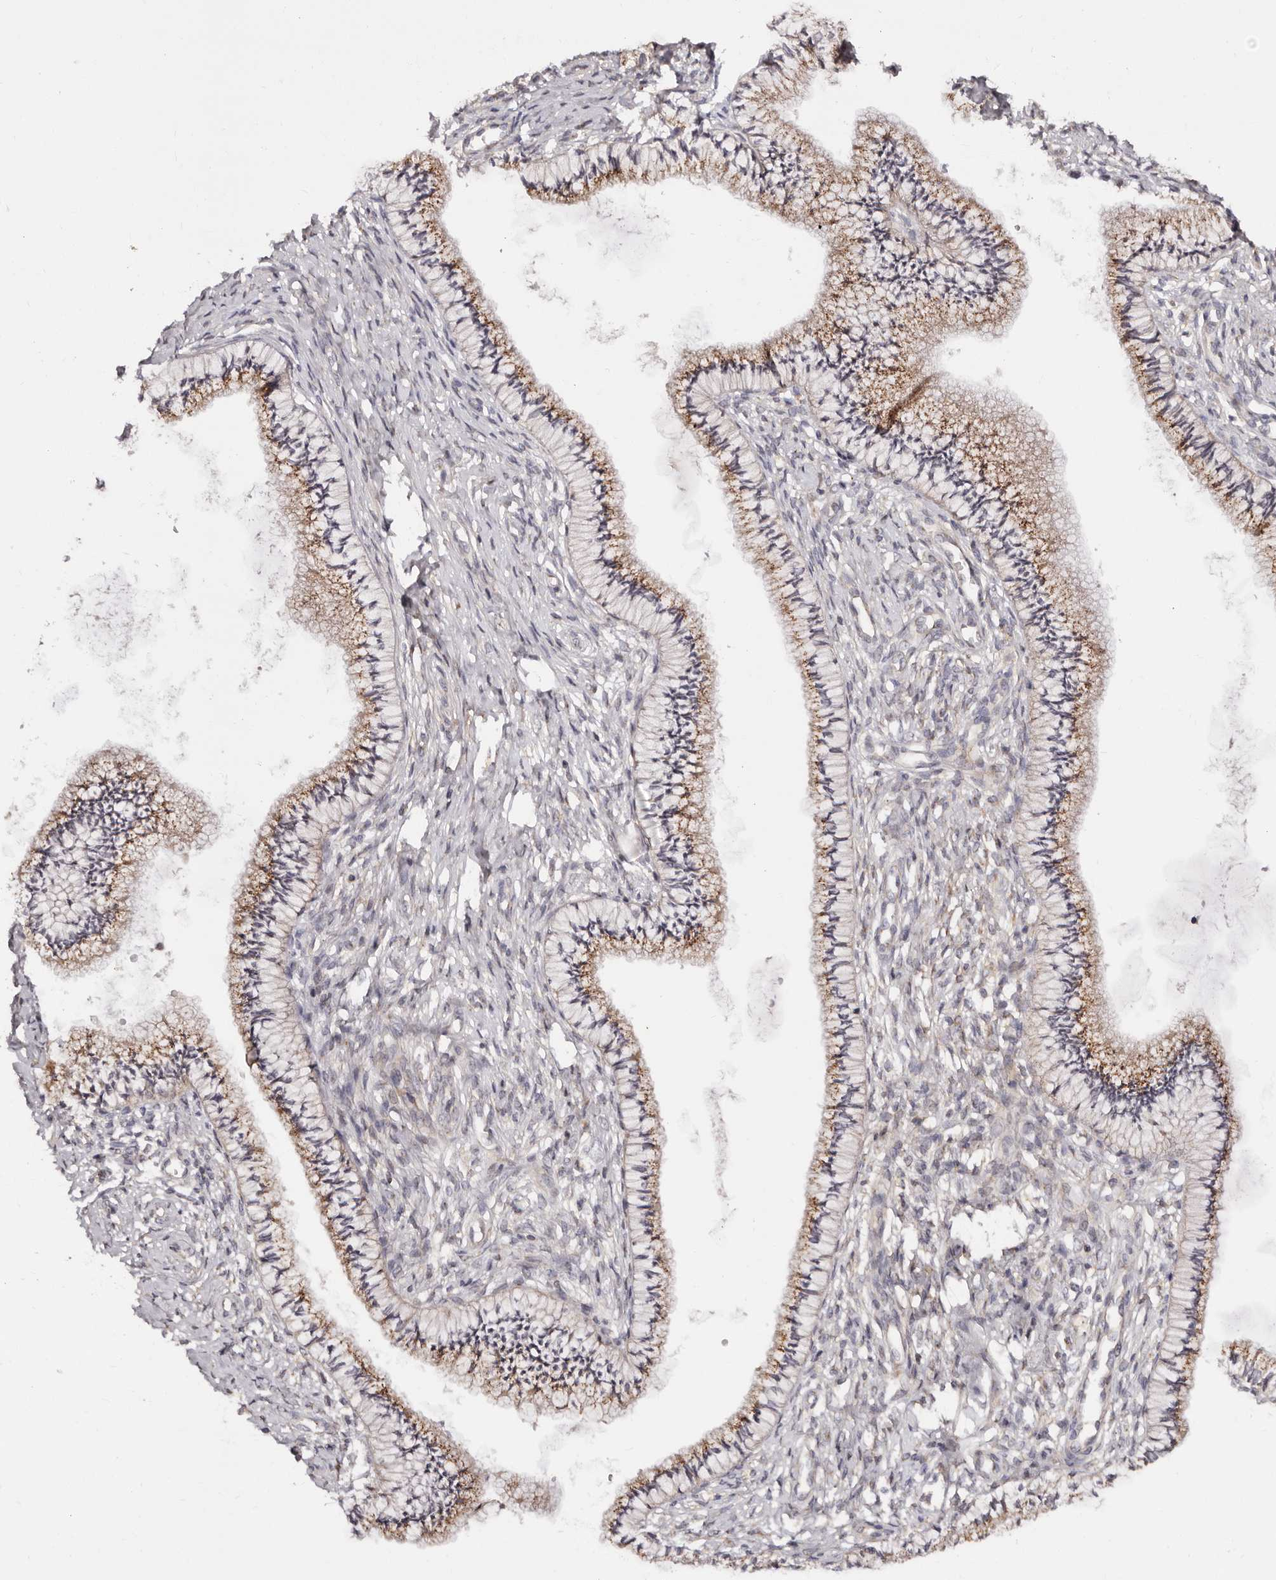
{"staining": {"intensity": "moderate", "quantity": ">75%", "location": "cytoplasmic/membranous"}, "tissue": "cervix", "cell_type": "Glandular cells", "image_type": "normal", "snomed": [{"axis": "morphology", "description": "Normal tissue, NOS"}, {"axis": "topography", "description": "Cervix"}], "caption": "Moderate cytoplasmic/membranous positivity is appreciated in approximately >75% of glandular cells in benign cervix.", "gene": "DACT2", "patient": {"sex": "female", "age": 36}}